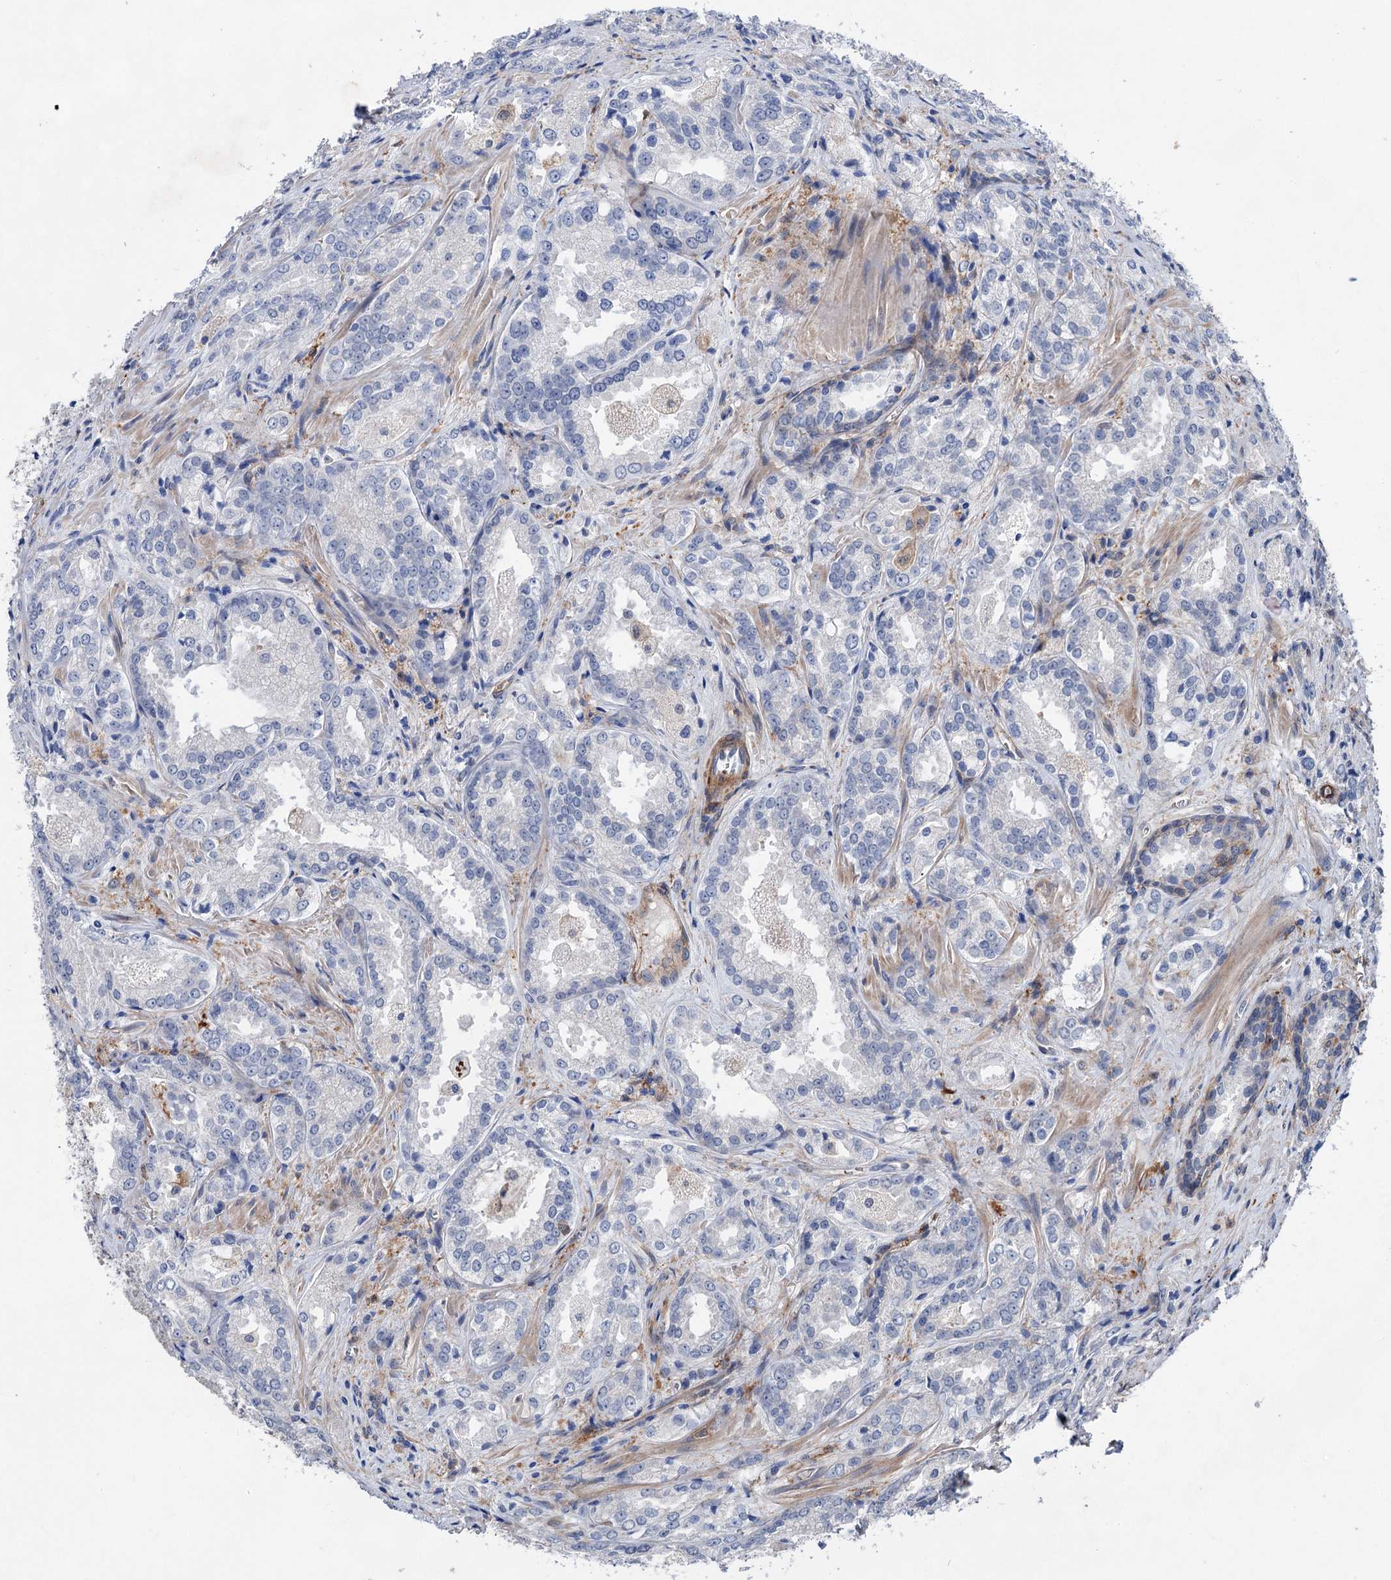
{"staining": {"intensity": "negative", "quantity": "none", "location": "none"}, "tissue": "prostate cancer", "cell_type": "Tumor cells", "image_type": "cancer", "snomed": [{"axis": "morphology", "description": "Adenocarcinoma, Low grade"}, {"axis": "topography", "description": "Prostate"}], "caption": "Image shows no protein expression in tumor cells of prostate cancer (low-grade adenocarcinoma) tissue.", "gene": "TMTC3", "patient": {"sex": "male", "age": 47}}